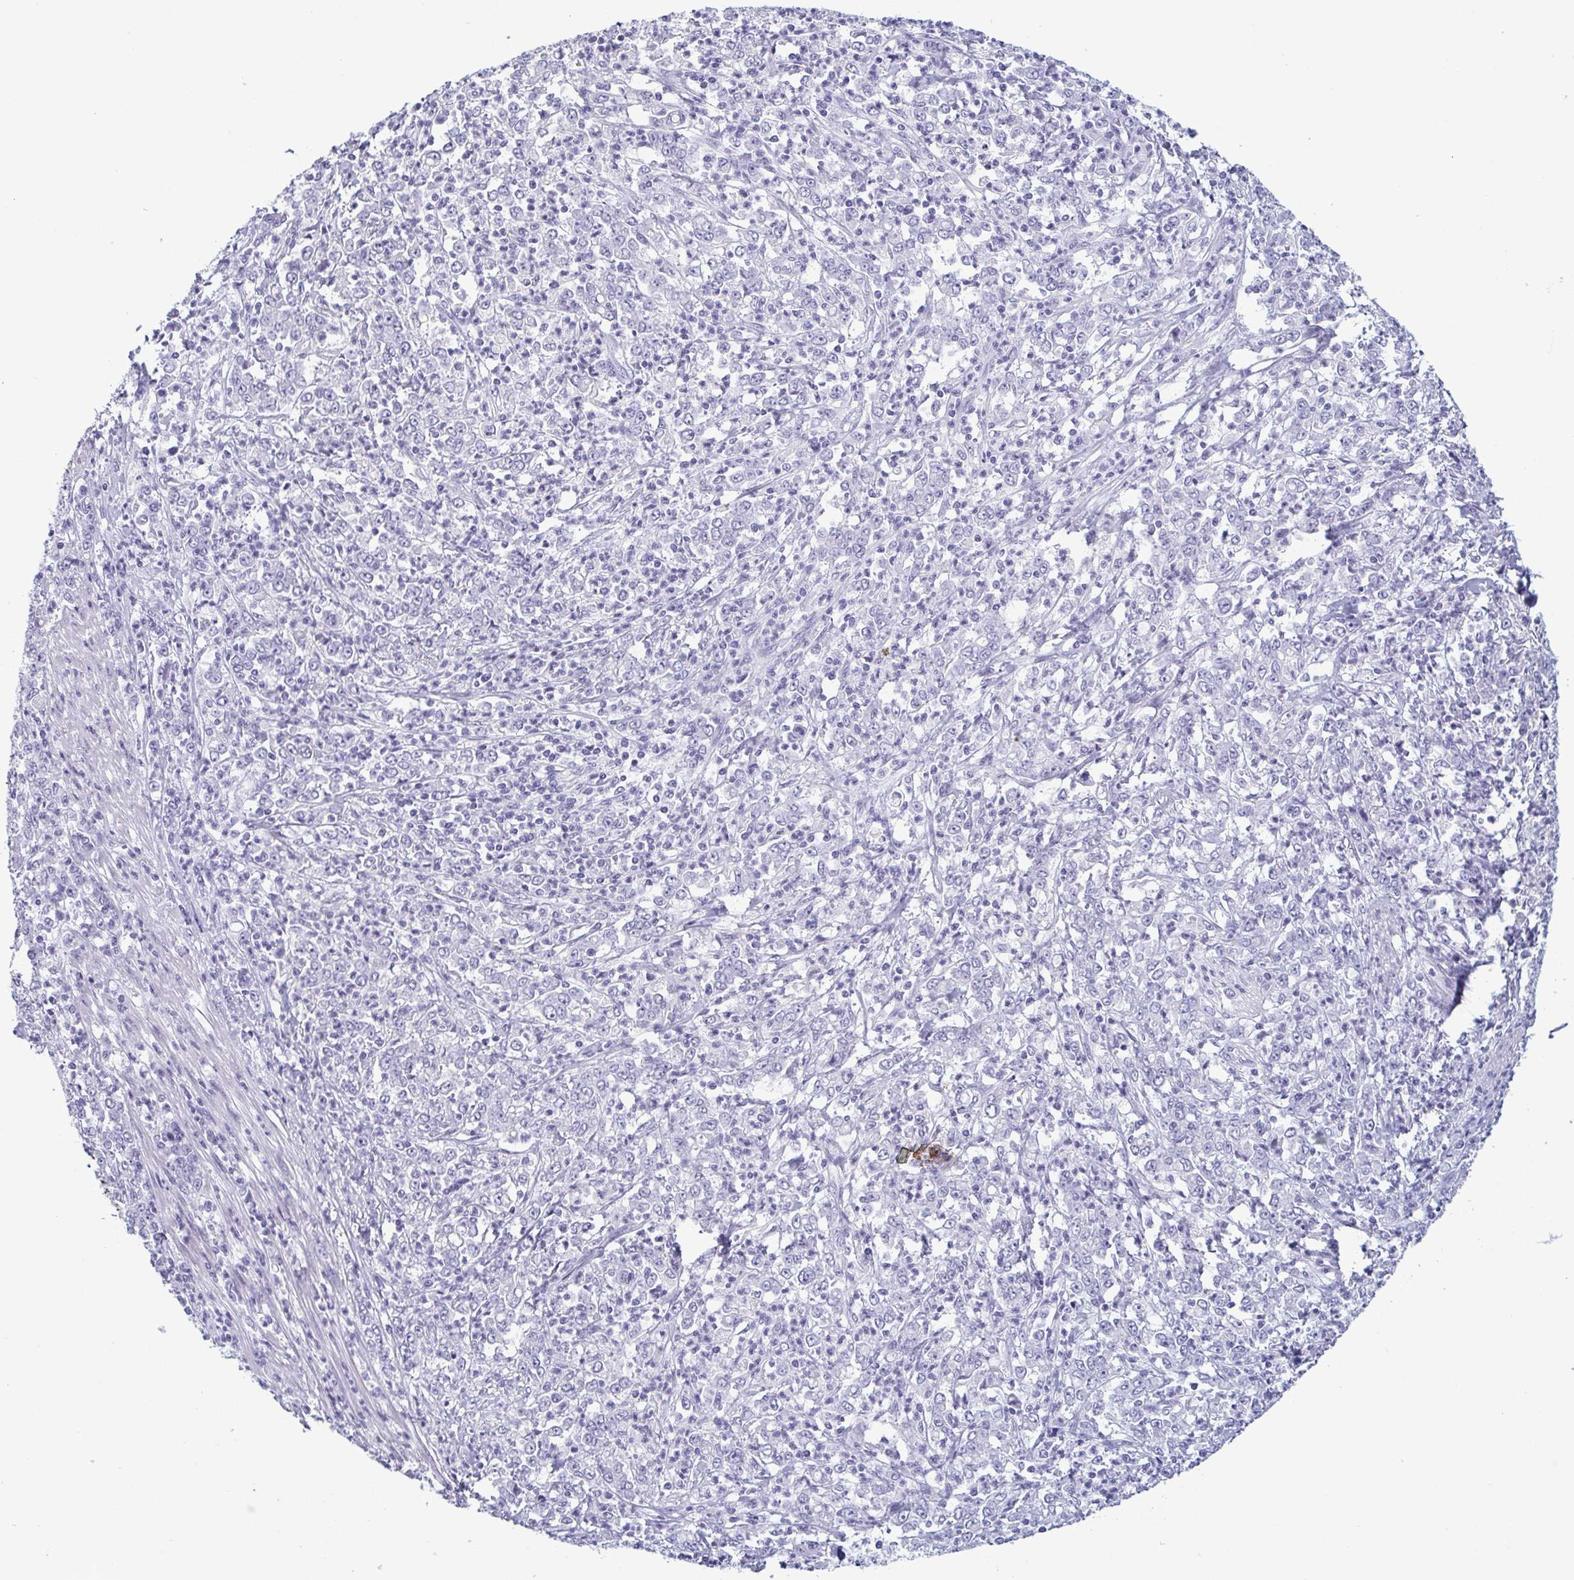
{"staining": {"intensity": "negative", "quantity": "none", "location": "none"}, "tissue": "stomach cancer", "cell_type": "Tumor cells", "image_type": "cancer", "snomed": [{"axis": "morphology", "description": "Adenocarcinoma, NOS"}, {"axis": "topography", "description": "Stomach, lower"}], "caption": "The photomicrograph shows no staining of tumor cells in stomach cancer.", "gene": "KRT10", "patient": {"sex": "female", "age": 71}}